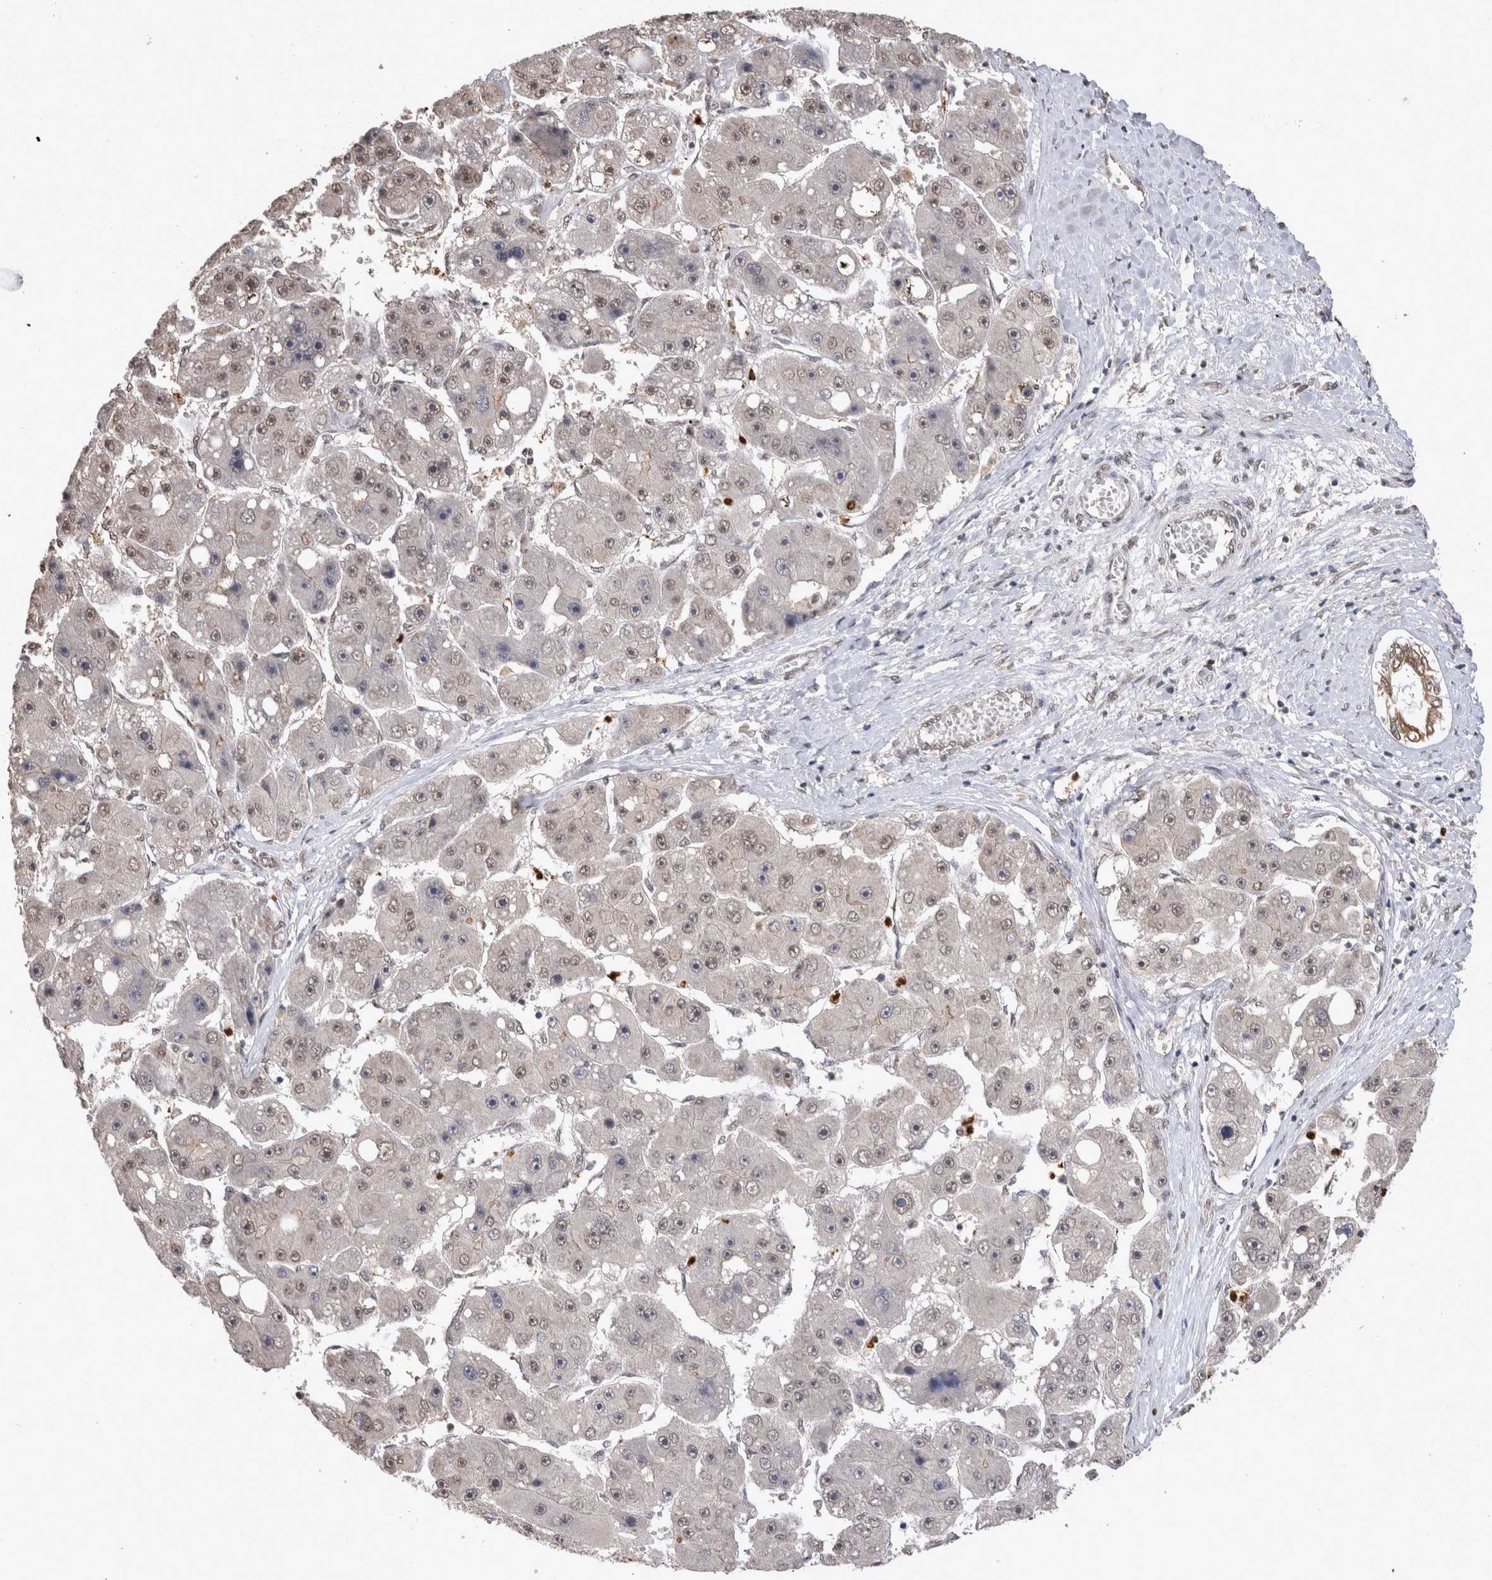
{"staining": {"intensity": "weak", "quantity": "<25%", "location": "nuclear"}, "tissue": "liver cancer", "cell_type": "Tumor cells", "image_type": "cancer", "snomed": [{"axis": "morphology", "description": "Carcinoma, Hepatocellular, NOS"}, {"axis": "topography", "description": "Liver"}], "caption": "IHC micrograph of neoplastic tissue: liver cancer (hepatocellular carcinoma) stained with DAB (3,3'-diaminobenzidine) displays no significant protein staining in tumor cells.", "gene": "PAK4", "patient": {"sex": "female", "age": 61}}